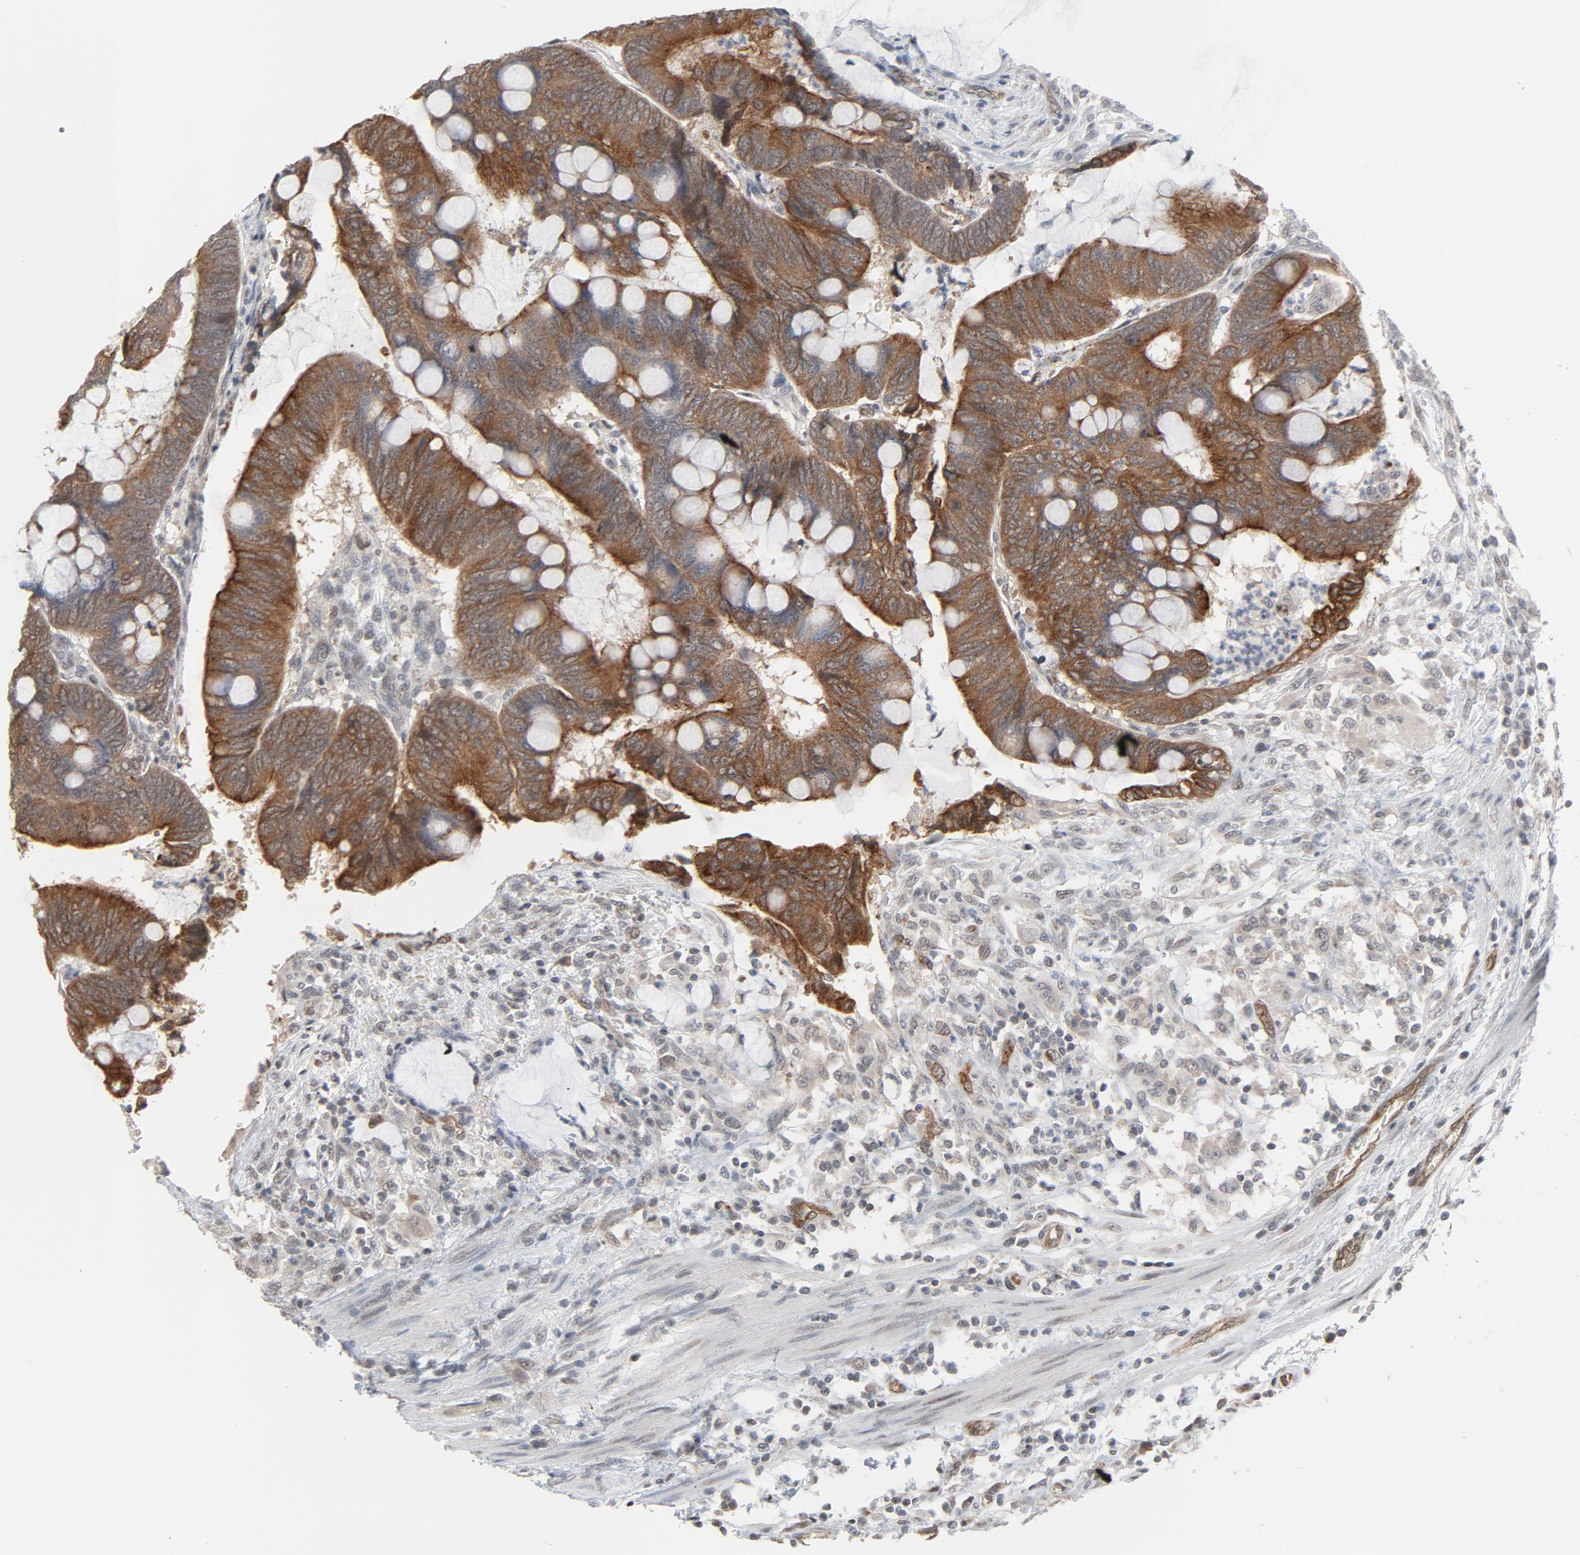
{"staining": {"intensity": "strong", "quantity": ">75%", "location": "cytoplasmic/membranous"}, "tissue": "colorectal cancer", "cell_type": "Tumor cells", "image_type": "cancer", "snomed": [{"axis": "morphology", "description": "Normal tissue, NOS"}, {"axis": "morphology", "description": "Adenocarcinoma, NOS"}, {"axis": "topography", "description": "Rectum"}], "caption": "High-magnification brightfield microscopy of colorectal adenocarcinoma stained with DAB (3,3'-diaminobenzidine) (brown) and counterstained with hematoxylin (blue). tumor cells exhibit strong cytoplasmic/membranous positivity is seen in about>75% of cells.", "gene": "ITPR3", "patient": {"sex": "male", "age": 92}}